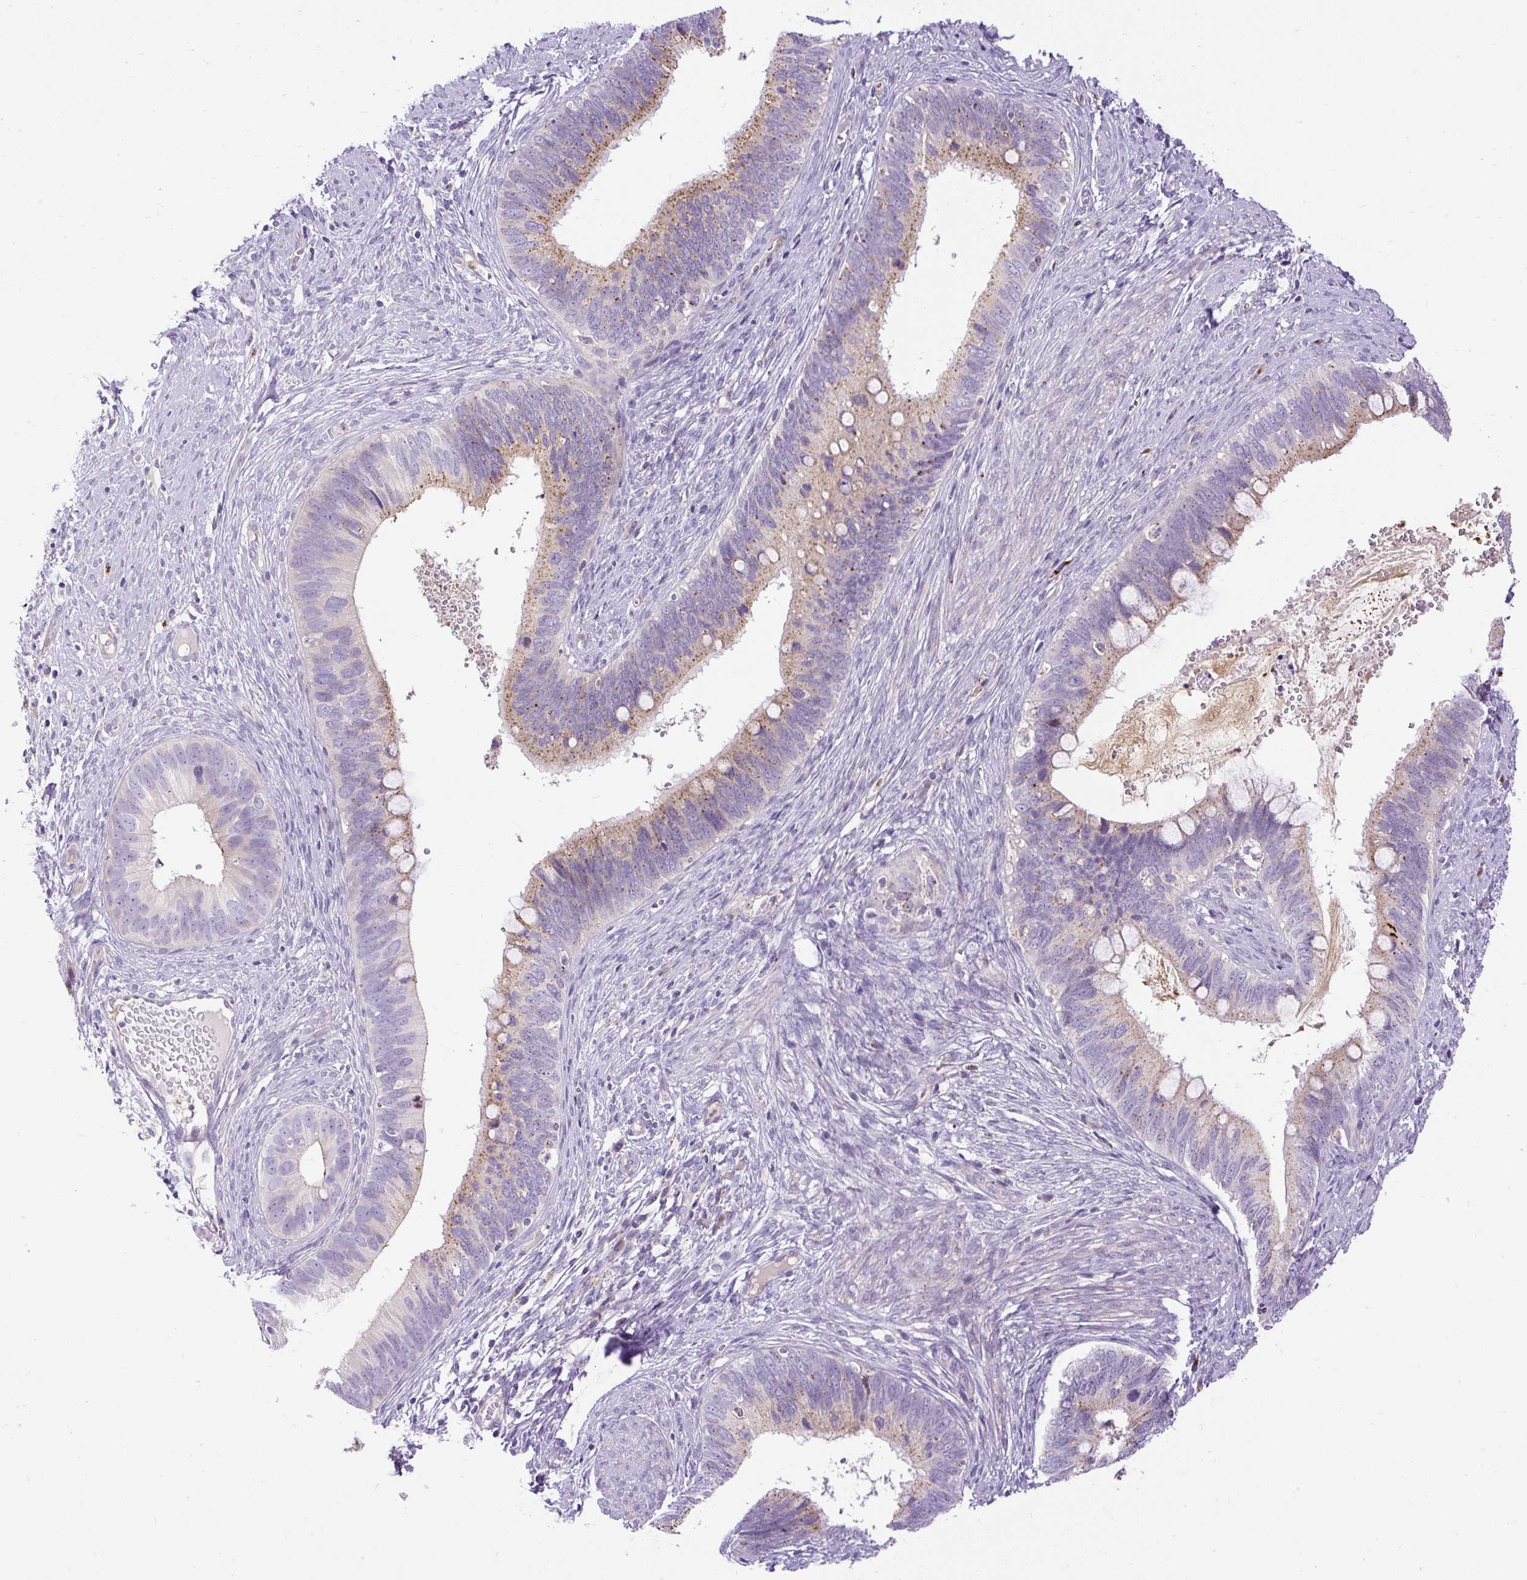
{"staining": {"intensity": "moderate", "quantity": "25%-75%", "location": "cytoplasmic/membranous"}, "tissue": "cervical cancer", "cell_type": "Tumor cells", "image_type": "cancer", "snomed": [{"axis": "morphology", "description": "Adenocarcinoma, NOS"}, {"axis": "topography", "description": "Cervix"}], "caption": "Immunohistochemistry (DAB (3,3'-diaminobenzidine)) staining of human cervical adenocarcinoma demonstrates moderate cytoplasmic/membranous protein expression in about 25%-75% of tumor cells.", "gene": "CFAP47", "patient": {"sex": "female", "age": 42}}